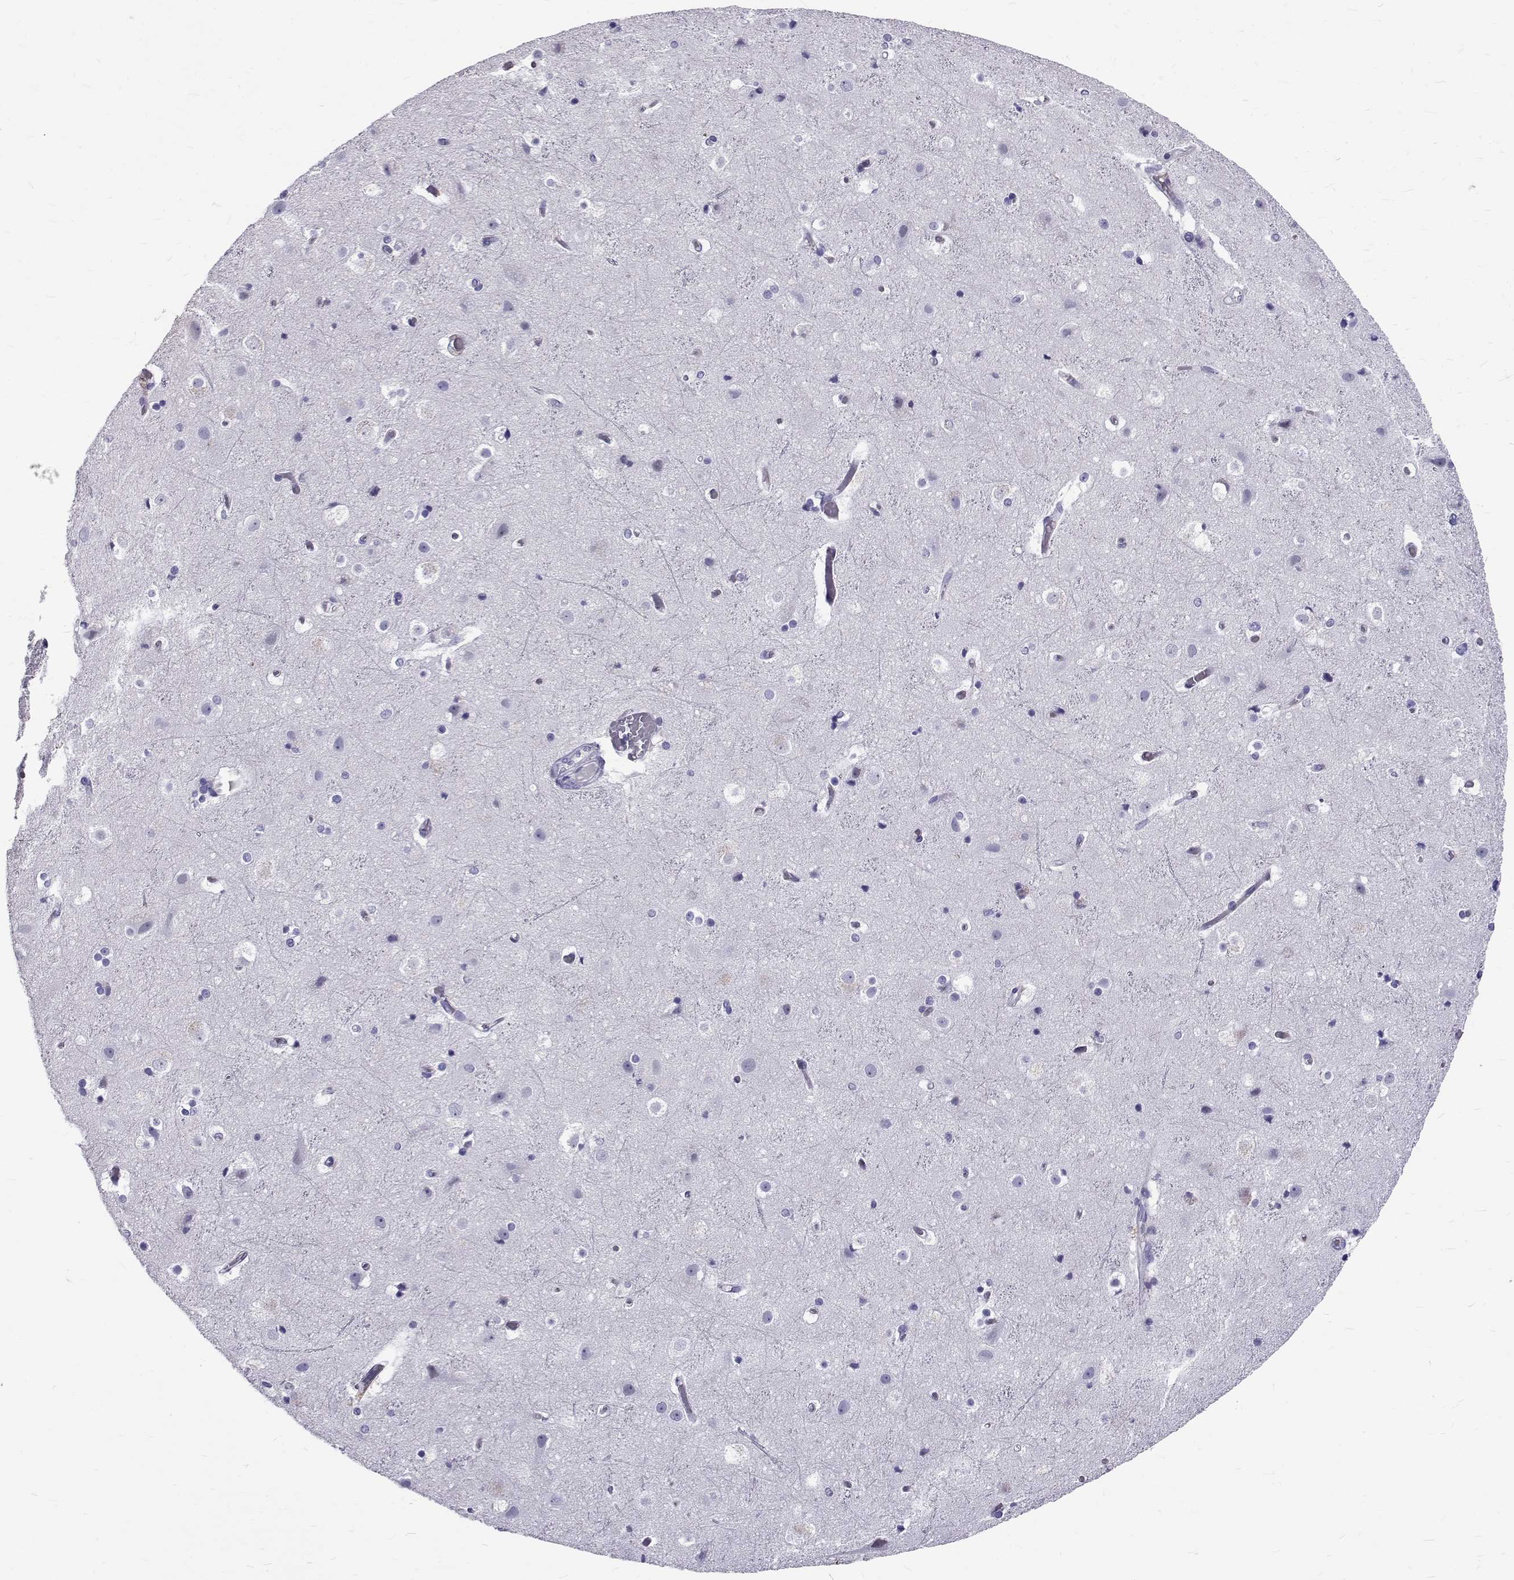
{"staining": {"intensity": "negative", "quantity": "none", "location": "none"}, "tissue": "cerebral cortex", "cell_type": "Endothelial cells", "image_type": "normal", "snomed": [{"axis": "morphology", "description": "Normal tissue, NOS"}, {"axis": "topography", "description": "Cerebral cortex"}], "caption": "DAB immunohistochemical staining of unremarkable cerebral cortex exhibits no significant positivity in endothelial cells. (Immunohistochemistry (ihc), brightfield microscopy, high magnification).", "gene": "IGSF1", "patient": {"sex": "female", "age": 52}}